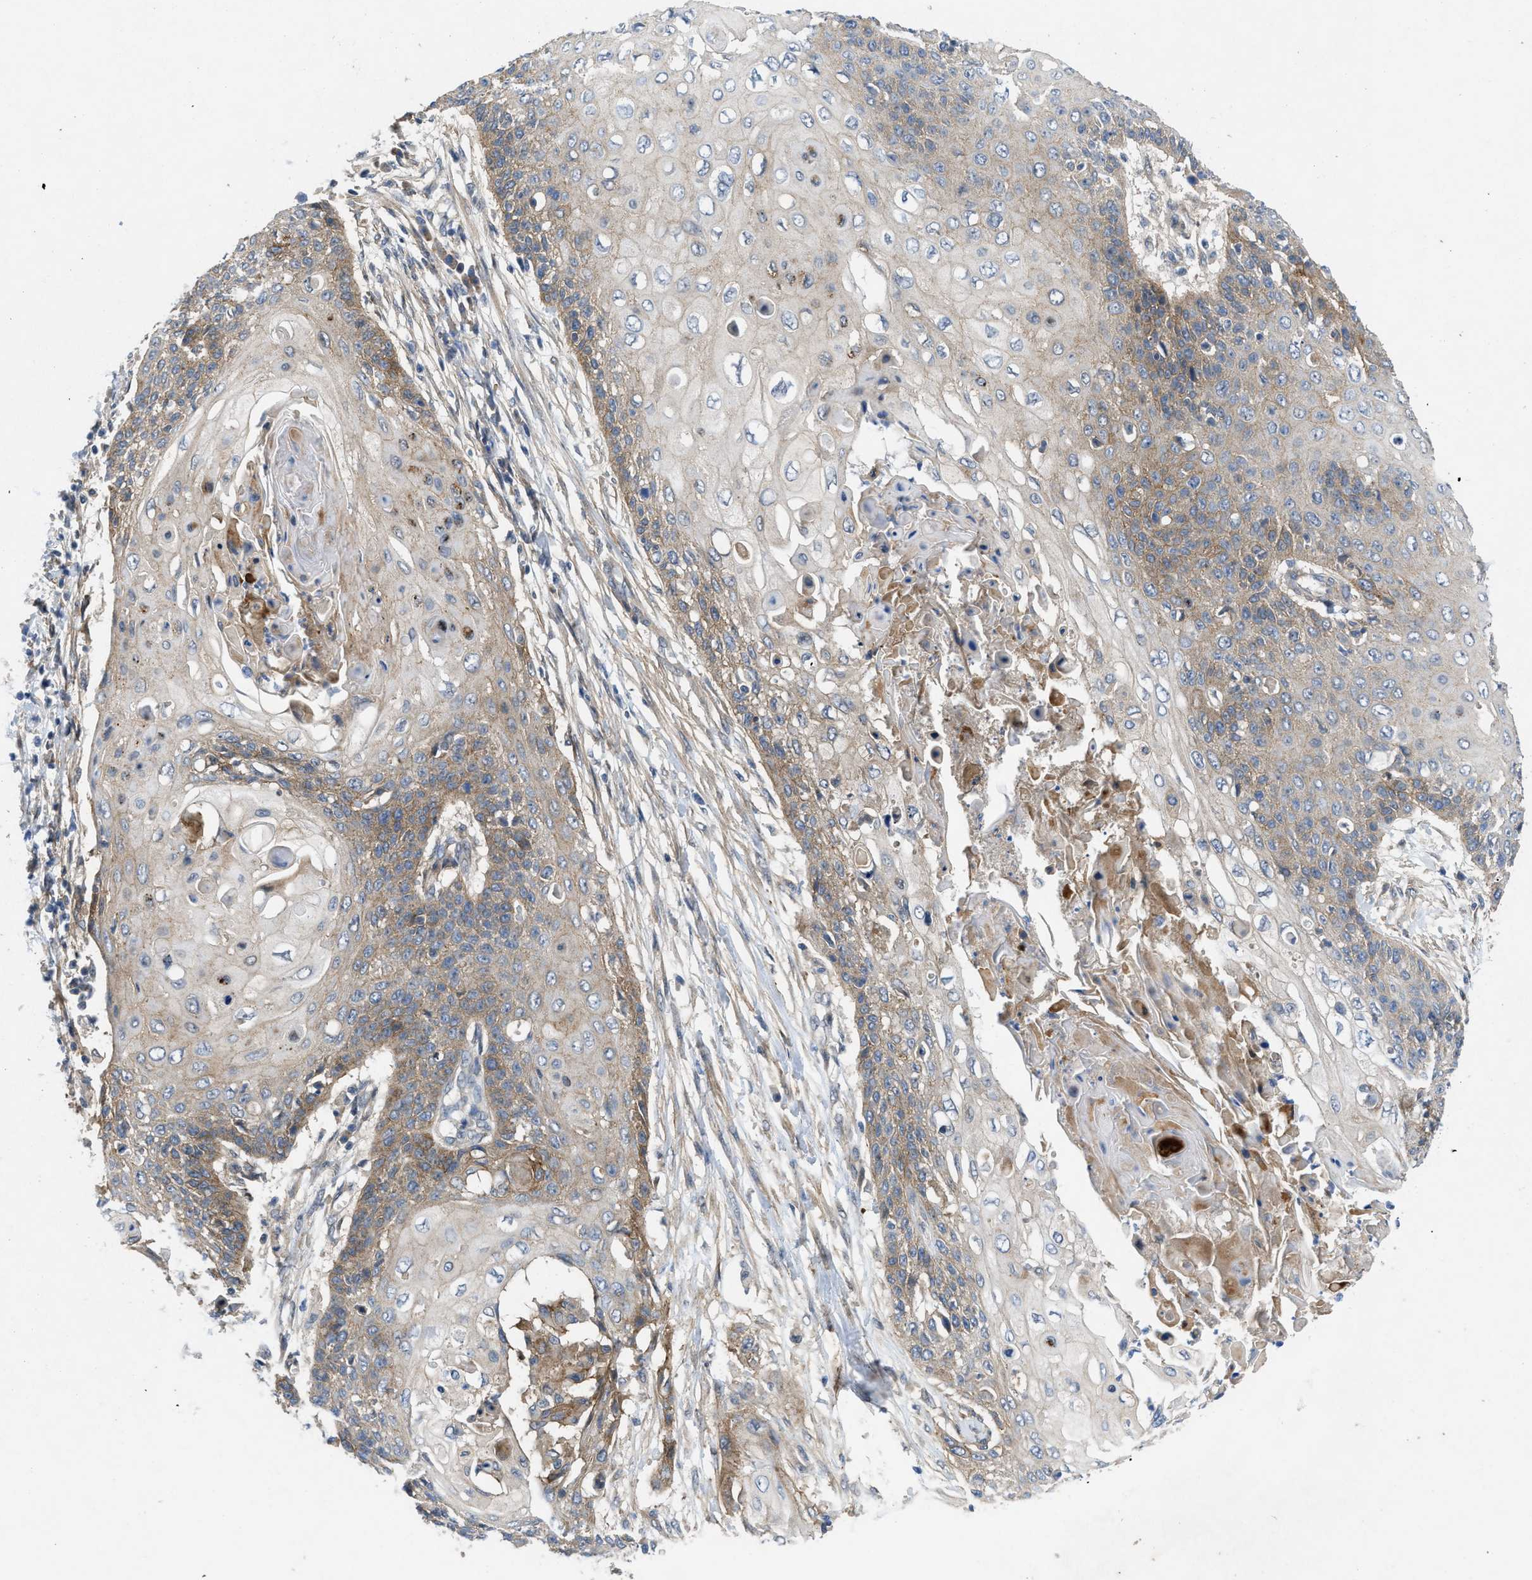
{"staining": {"intensity": "weak", "quantity": "25%-75%", "location": "cytoplasmic/membranous"}, "tissue": "cervical cancer", "cell_type": "Tumor cells", "image_type": "cancer", "snomed": [{"axis": "morphology", "description": "Squamous cell carcinoma, NOS"}, {"axis": "topography", "description": "Cervix"}], "caption": "Tumor cells show weak cytoplasmic/membranous positivity in approximately 25%-75% of cells in cervical cancer.", "gene": "PANX1", "patient": {"sex": "female", "age": 39}}